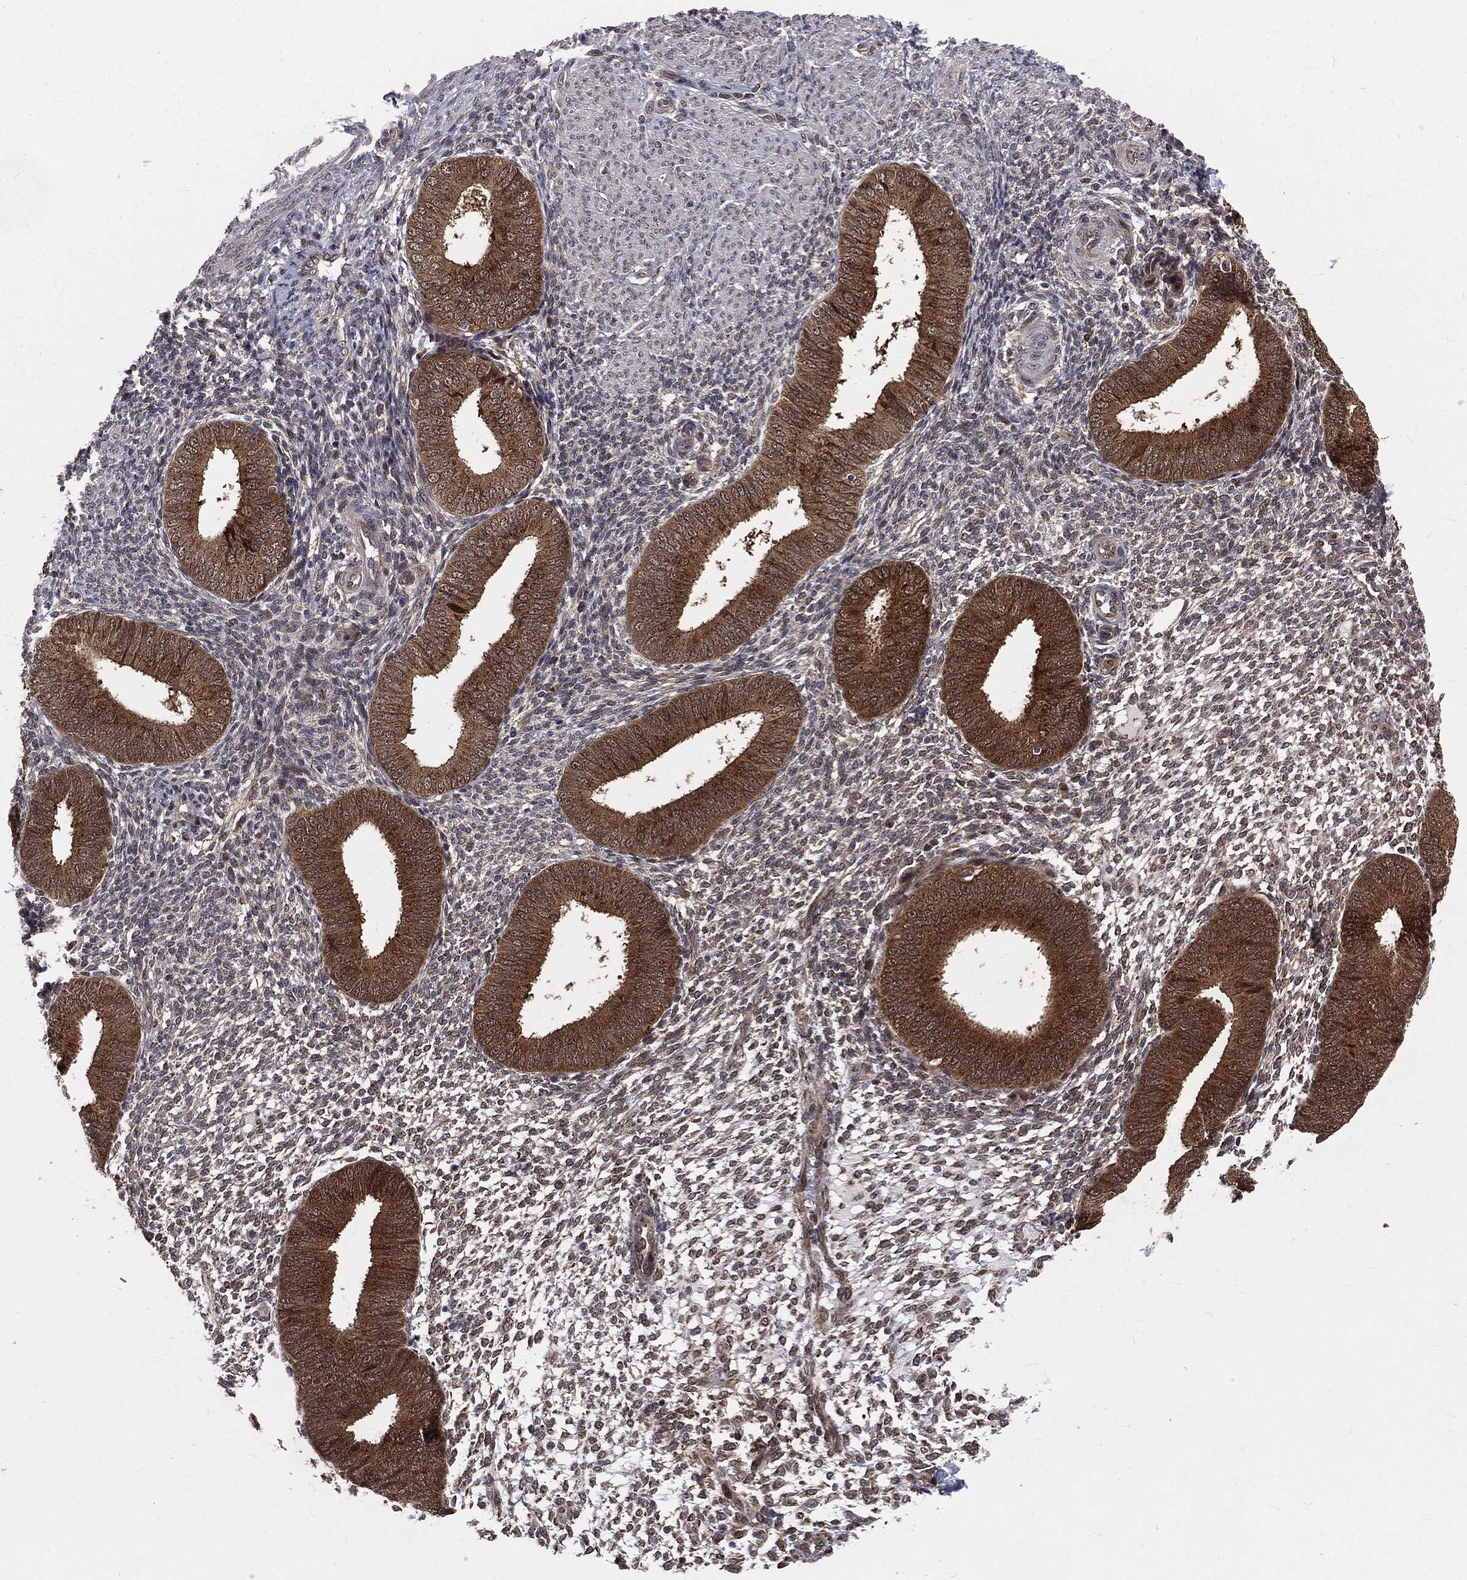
{"staining": {"intensity": "negative", "quantity": "none", "location": "none"}, "tissue": "endometrium", "cell_type": "Cells in endometrial stroma", "image_type": "normal", "snomed": [{"axis": "morphology", "description": "Normal tissue, NOS"}, {"axis": "topography", "description": "Endometrium"}], "caption": "Immunohistochemistry of benign endometrium shows no staining in cells in endometrial stroma.", "gene": "ARL3", "patient": {"sex": "female", "age": 39}}